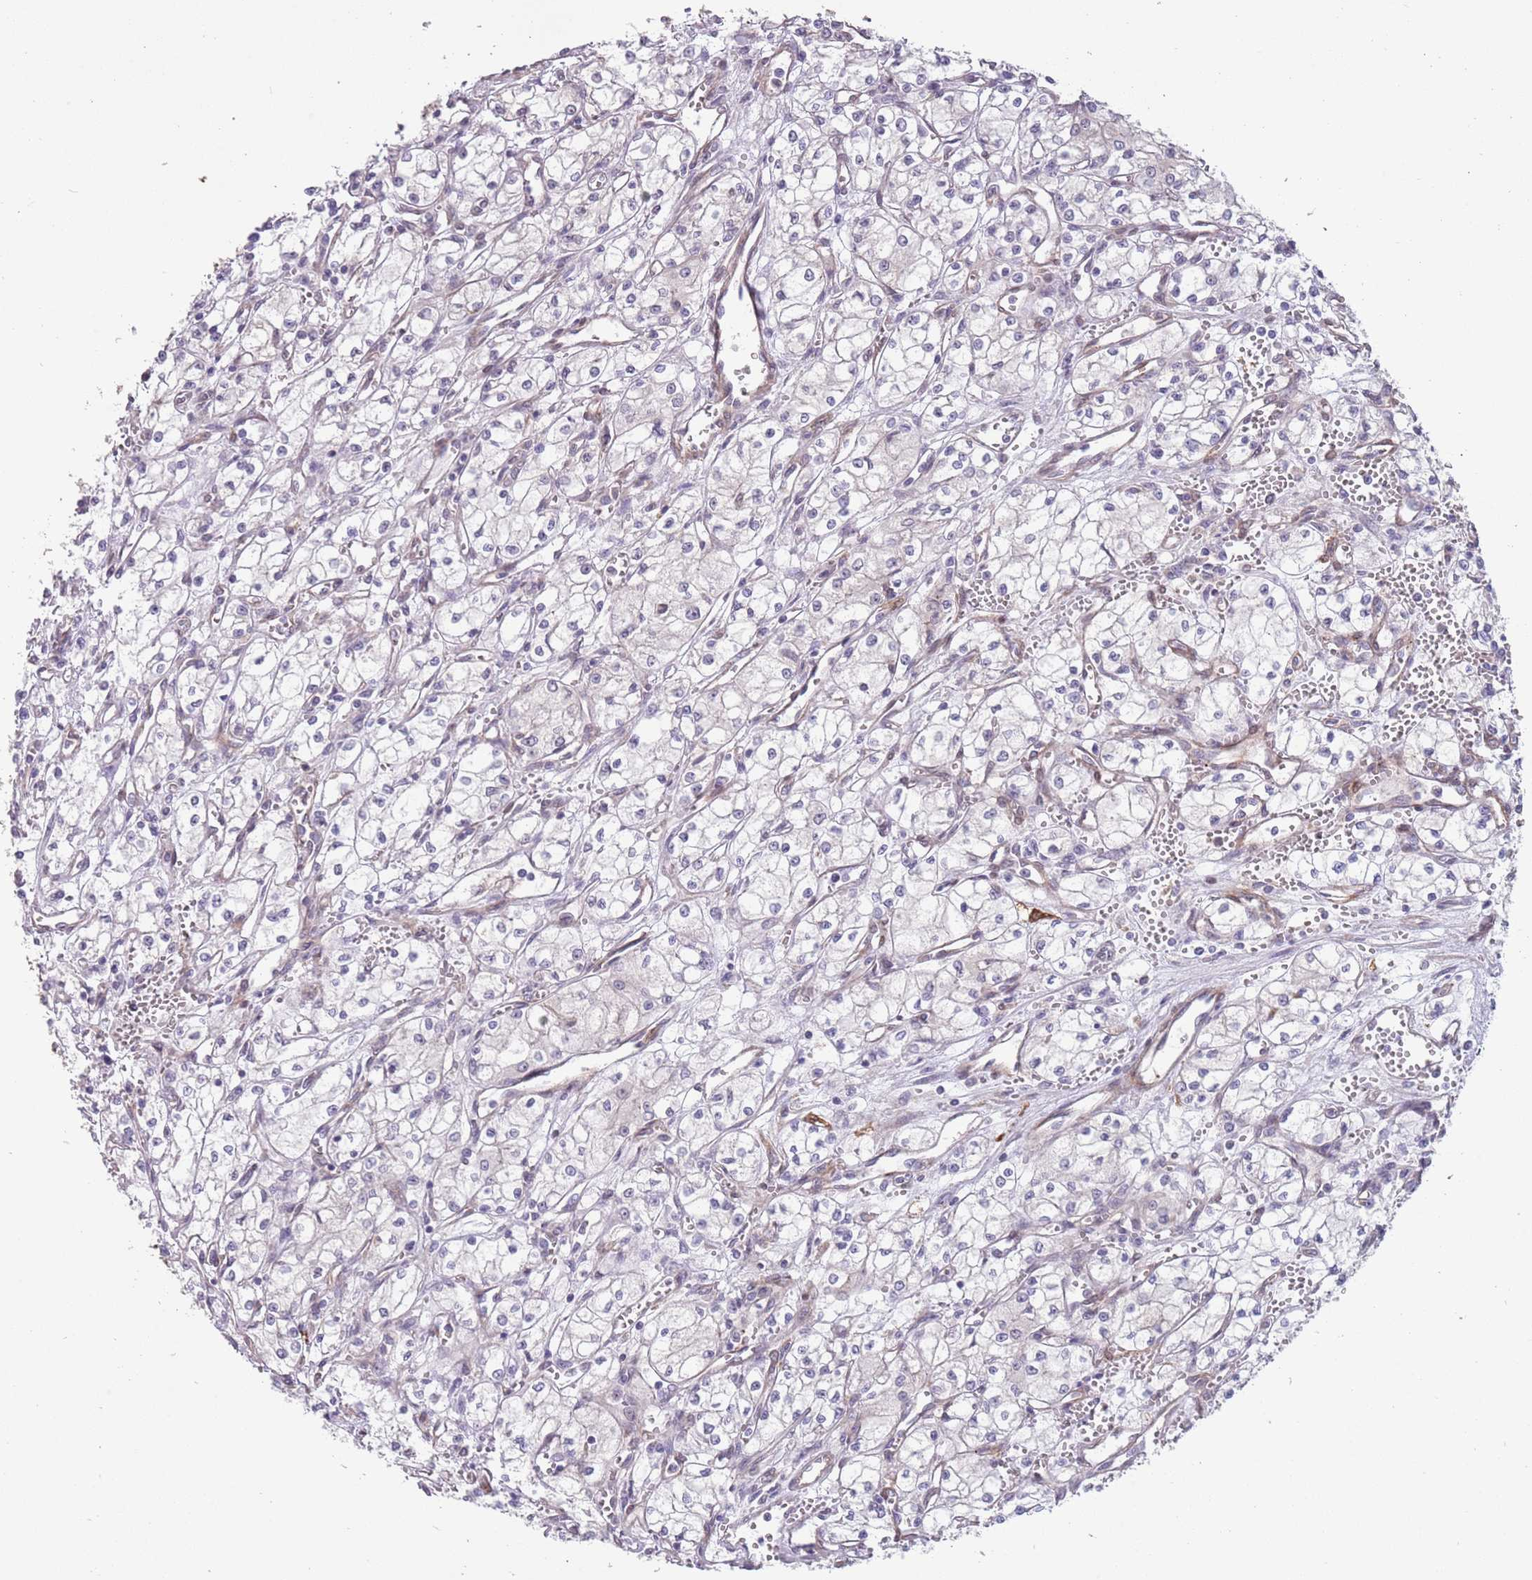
{"staining": {"intensity": "negative", "quantity": "none", "location": "none"}, "tissue": "renal cancer", "cell_type": "Tumor cells", "image_type": "cancer", "snomed": [{"axis": "morphology", "description": "Adenocarcinoma, NOS"}, {"axis": "topography", "description": "Kidney"}], "caption": "IHC photomicrograph of neoplastic tissue: adenocarcinoma (renal) stained with DAB (3,3'-diaminobenzidine) reveals no significant protein positivity in tumor cells. (DAB (3,3'-diaminobenzidine) immunohistochemistry with hematoxylin counter stain).", "gene": "CREBZF", "patient": {"sex": "male", "age": 59}}